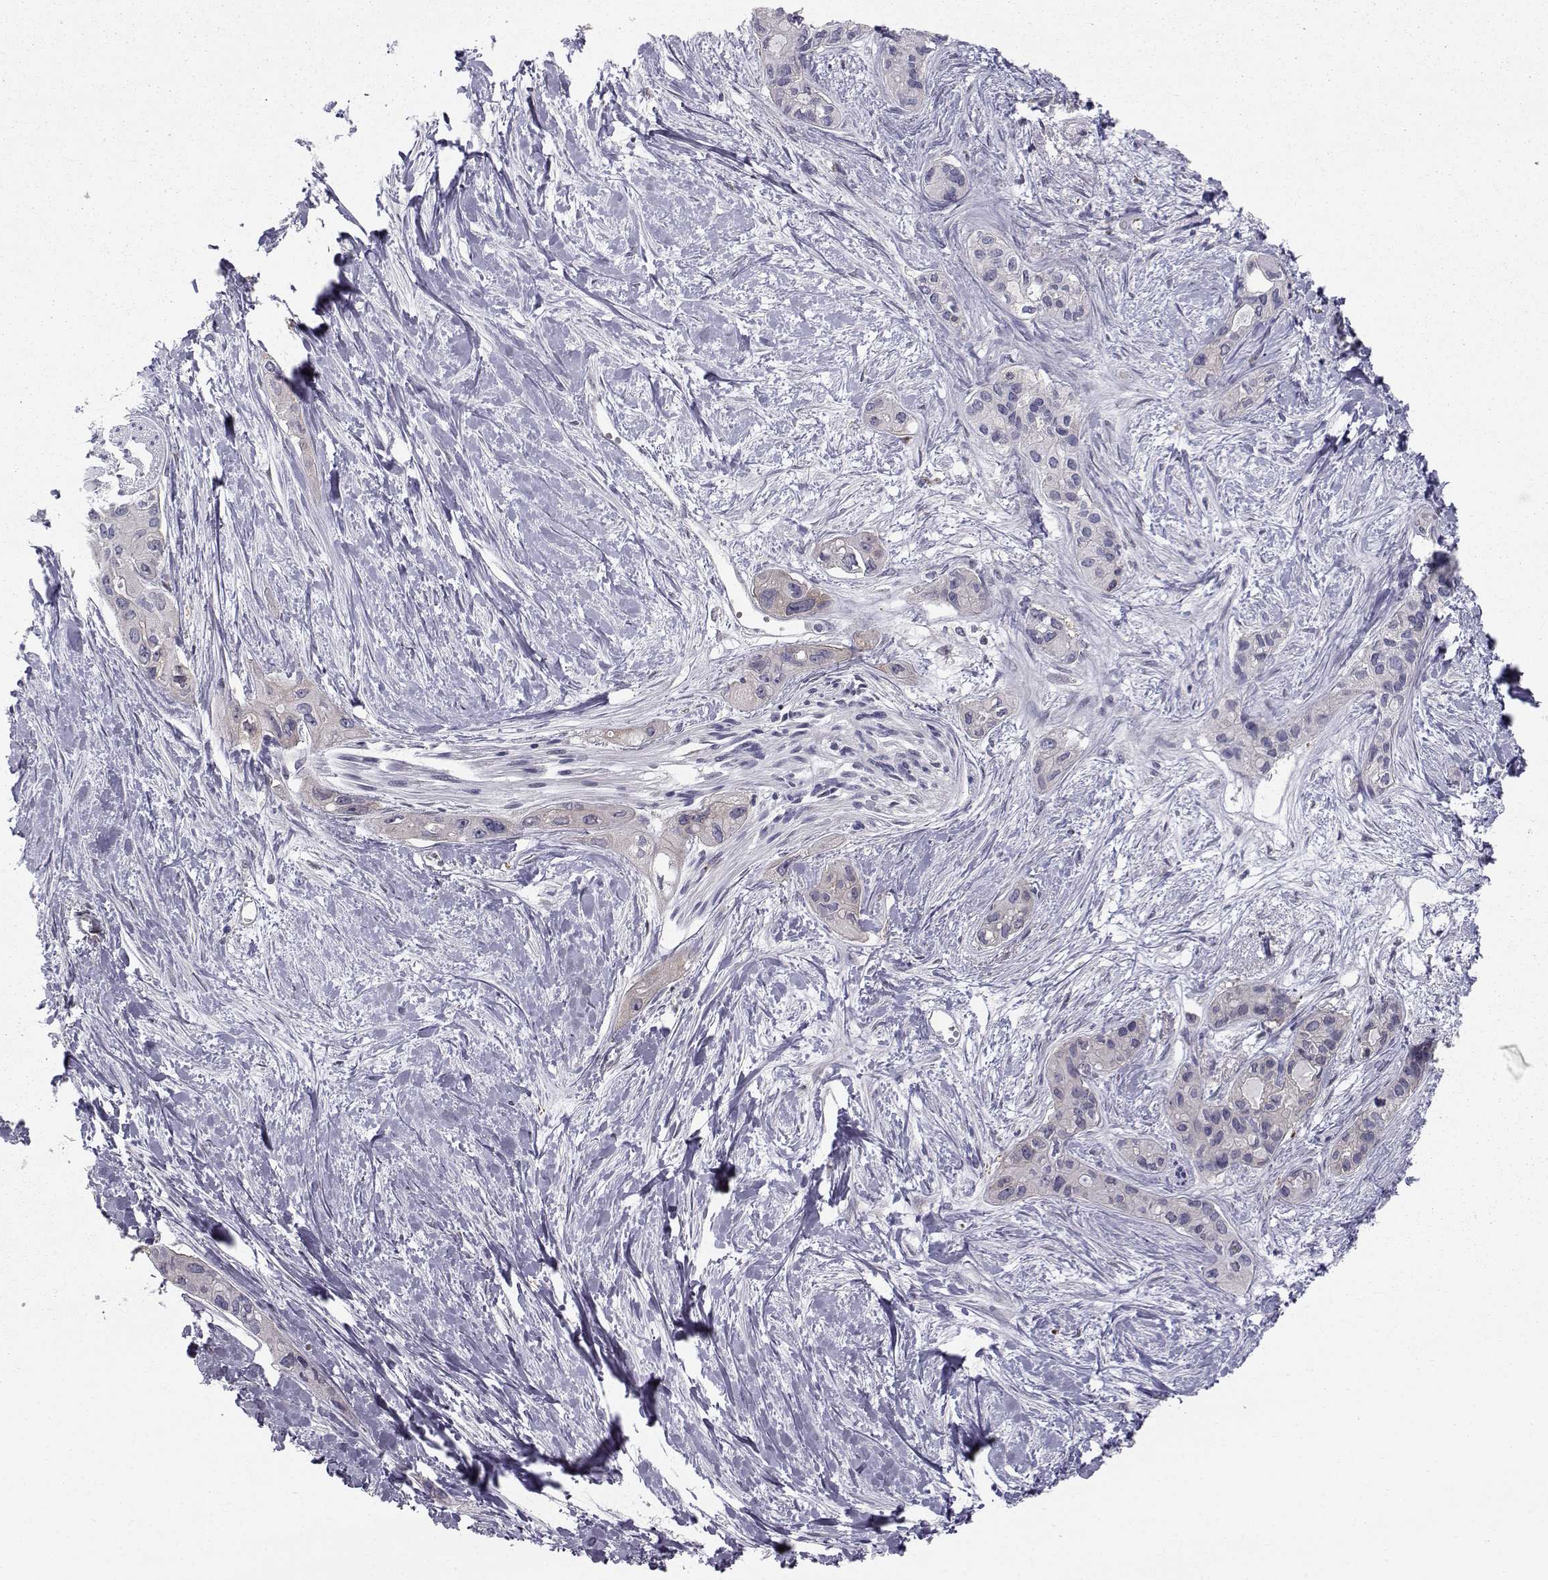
{"staining": {"intensity": "weak", "quantity": "25%-75%", "location": "cytoplasmic/membranous"}, "tissue": "pancreatic cancer", "cell_type": "Tumor cells", "image_type": "cancer", "snomed": [{"axis": "morphology", "description": "Adenocarcinoma, NOS"}, {"axis": "topography", "description": "Pancreas"}], "caption": "A photomicrograph of pancreatic adenocarcinoma stained for a protein displays weak cytoplasmic/membranous brown staining in tumor cells.", "gene": "HSP90AB1", "patient": {"sex": "female", "age": 50}}